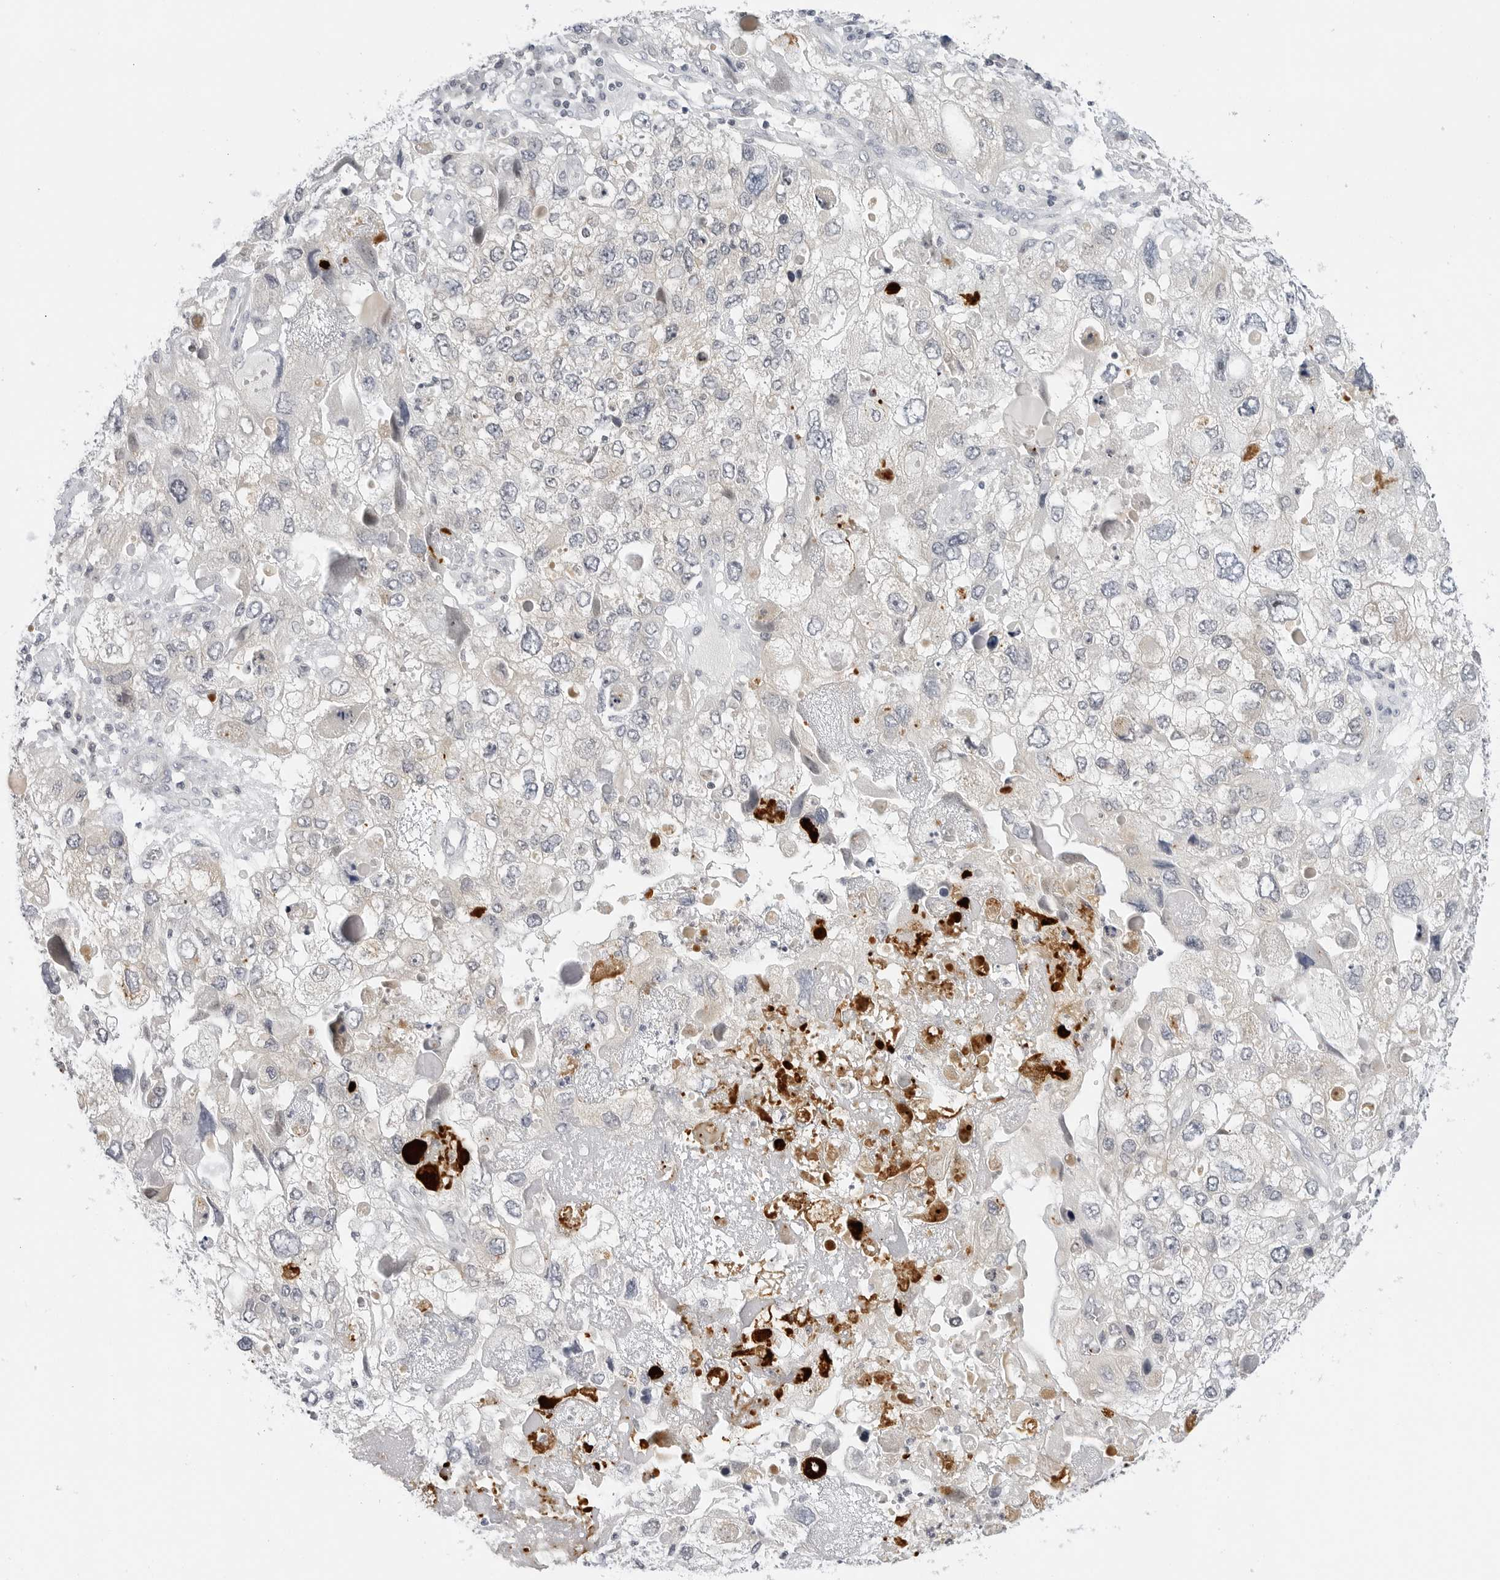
{"staining": {"intensity": "negative", "quantity": "none", "location": "none"}, "tissue": "endometrial cancer", "cell_type": "Tumor cells", "image_type": "cancer", "snomed": [{"axis": "morphology", "description": "Adenocarcinoma, NOS"}, {"axis": "topography", "description": "Endometrium"}], "caption": "This histopathology image is of adenocarcinoma (endometrial) stained with immunohistochemistry to label a protein in brown with the nuclei are counter-stained blue. There is no positivity in tumor cells.", "gene": "MAP2K5", "patient": {"sex": "female", "age": 49}}